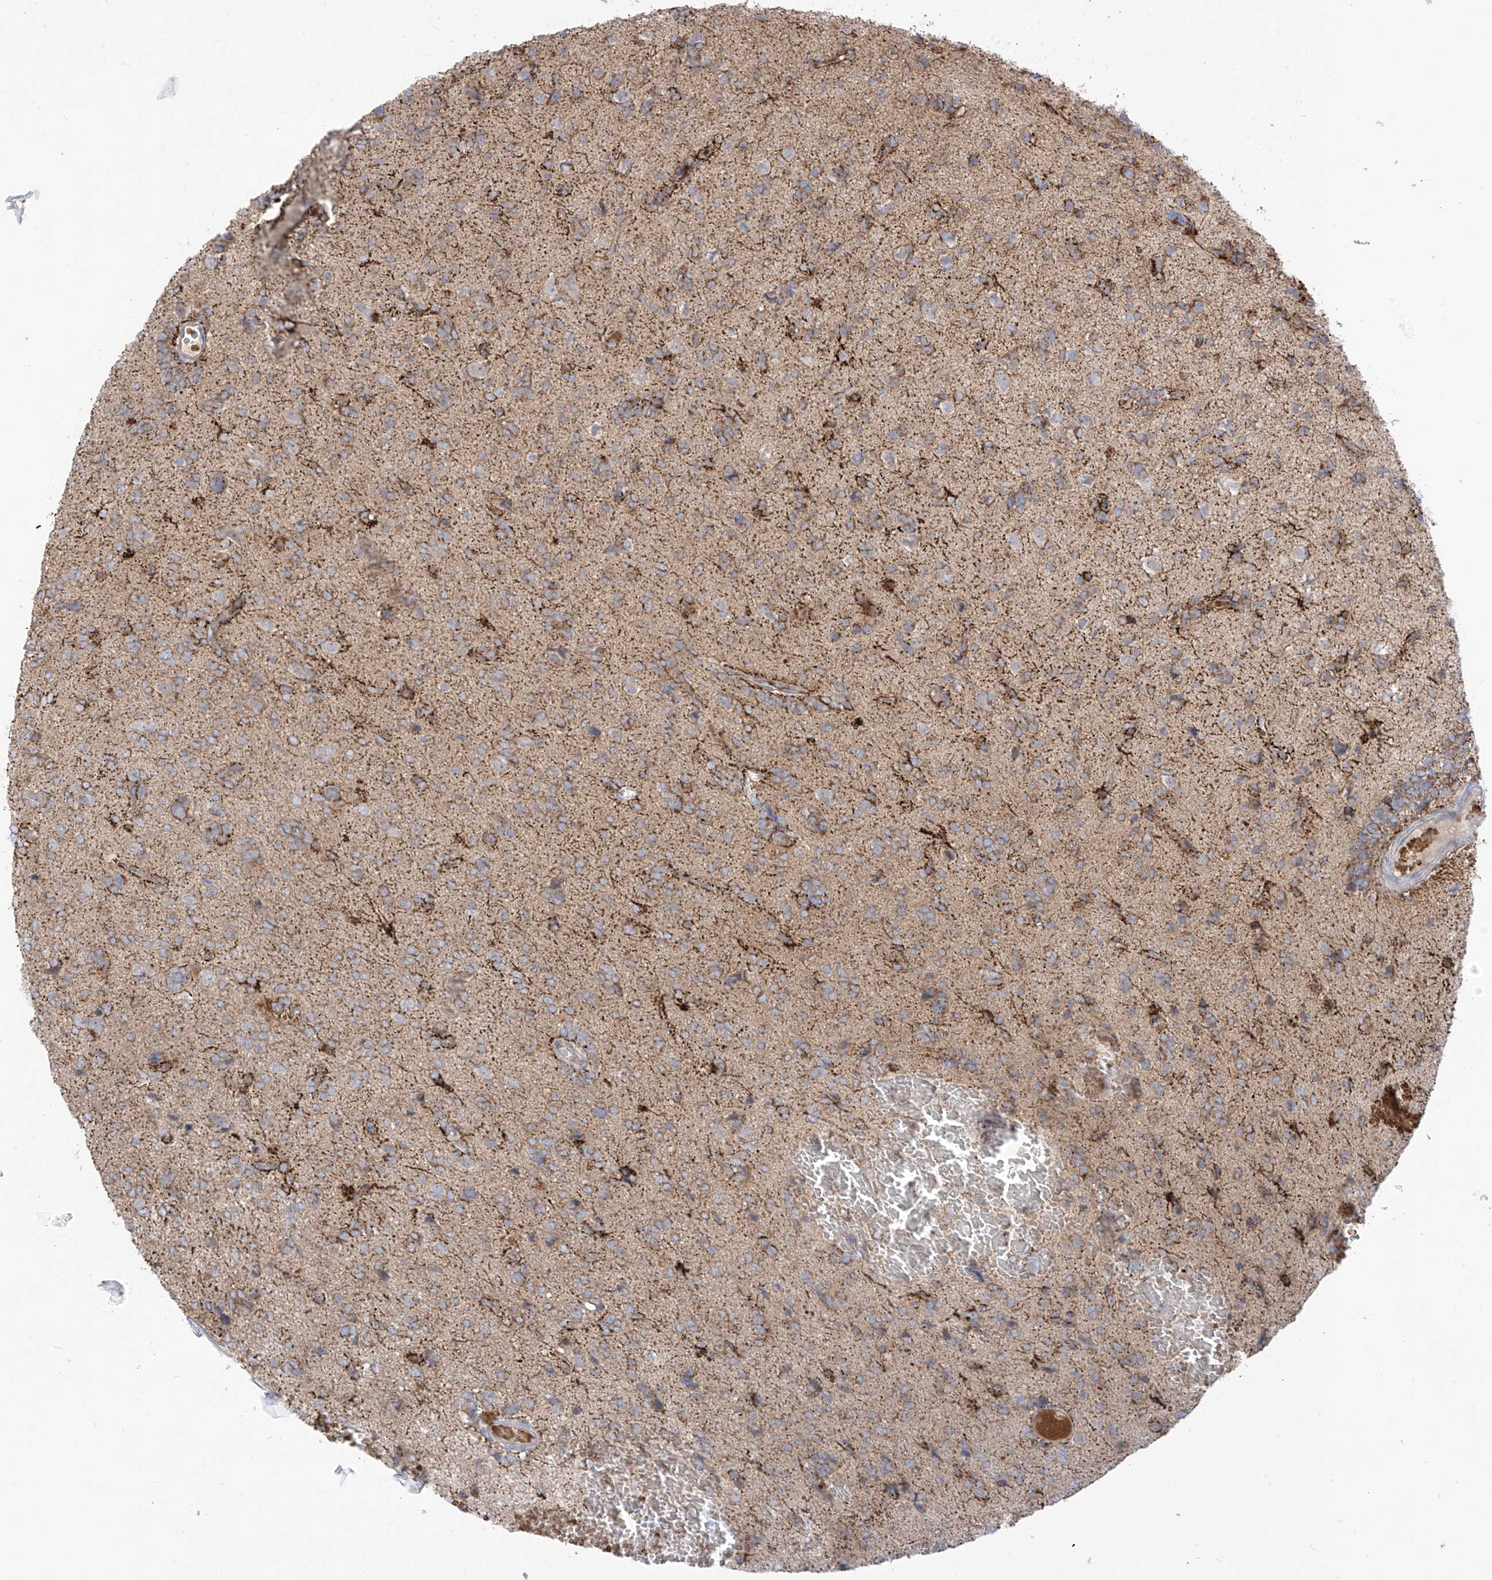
{"staining": {"intensity": "moderate", "quantity": "<25%", "location": "cytoplasmic/membranous"}, "tissue": "glioma", "cell_type": "Tumor cells", "image_type": "cancer", "snomed": [{"axis": "morphology", "description": "Glioma, malignant, High grade"}, {"axis": "topography", "description": "Brain"}], "caption": "Immunohistochemistry (IHC) micrograph of glioma stained for a protein (brown), which exhibits low levels of moderate cytoplasmic/membranous staining in about <25% of tumor cells.", "gene": "ARHGEF40", "patient": {"sex": "female", "age": 59}}